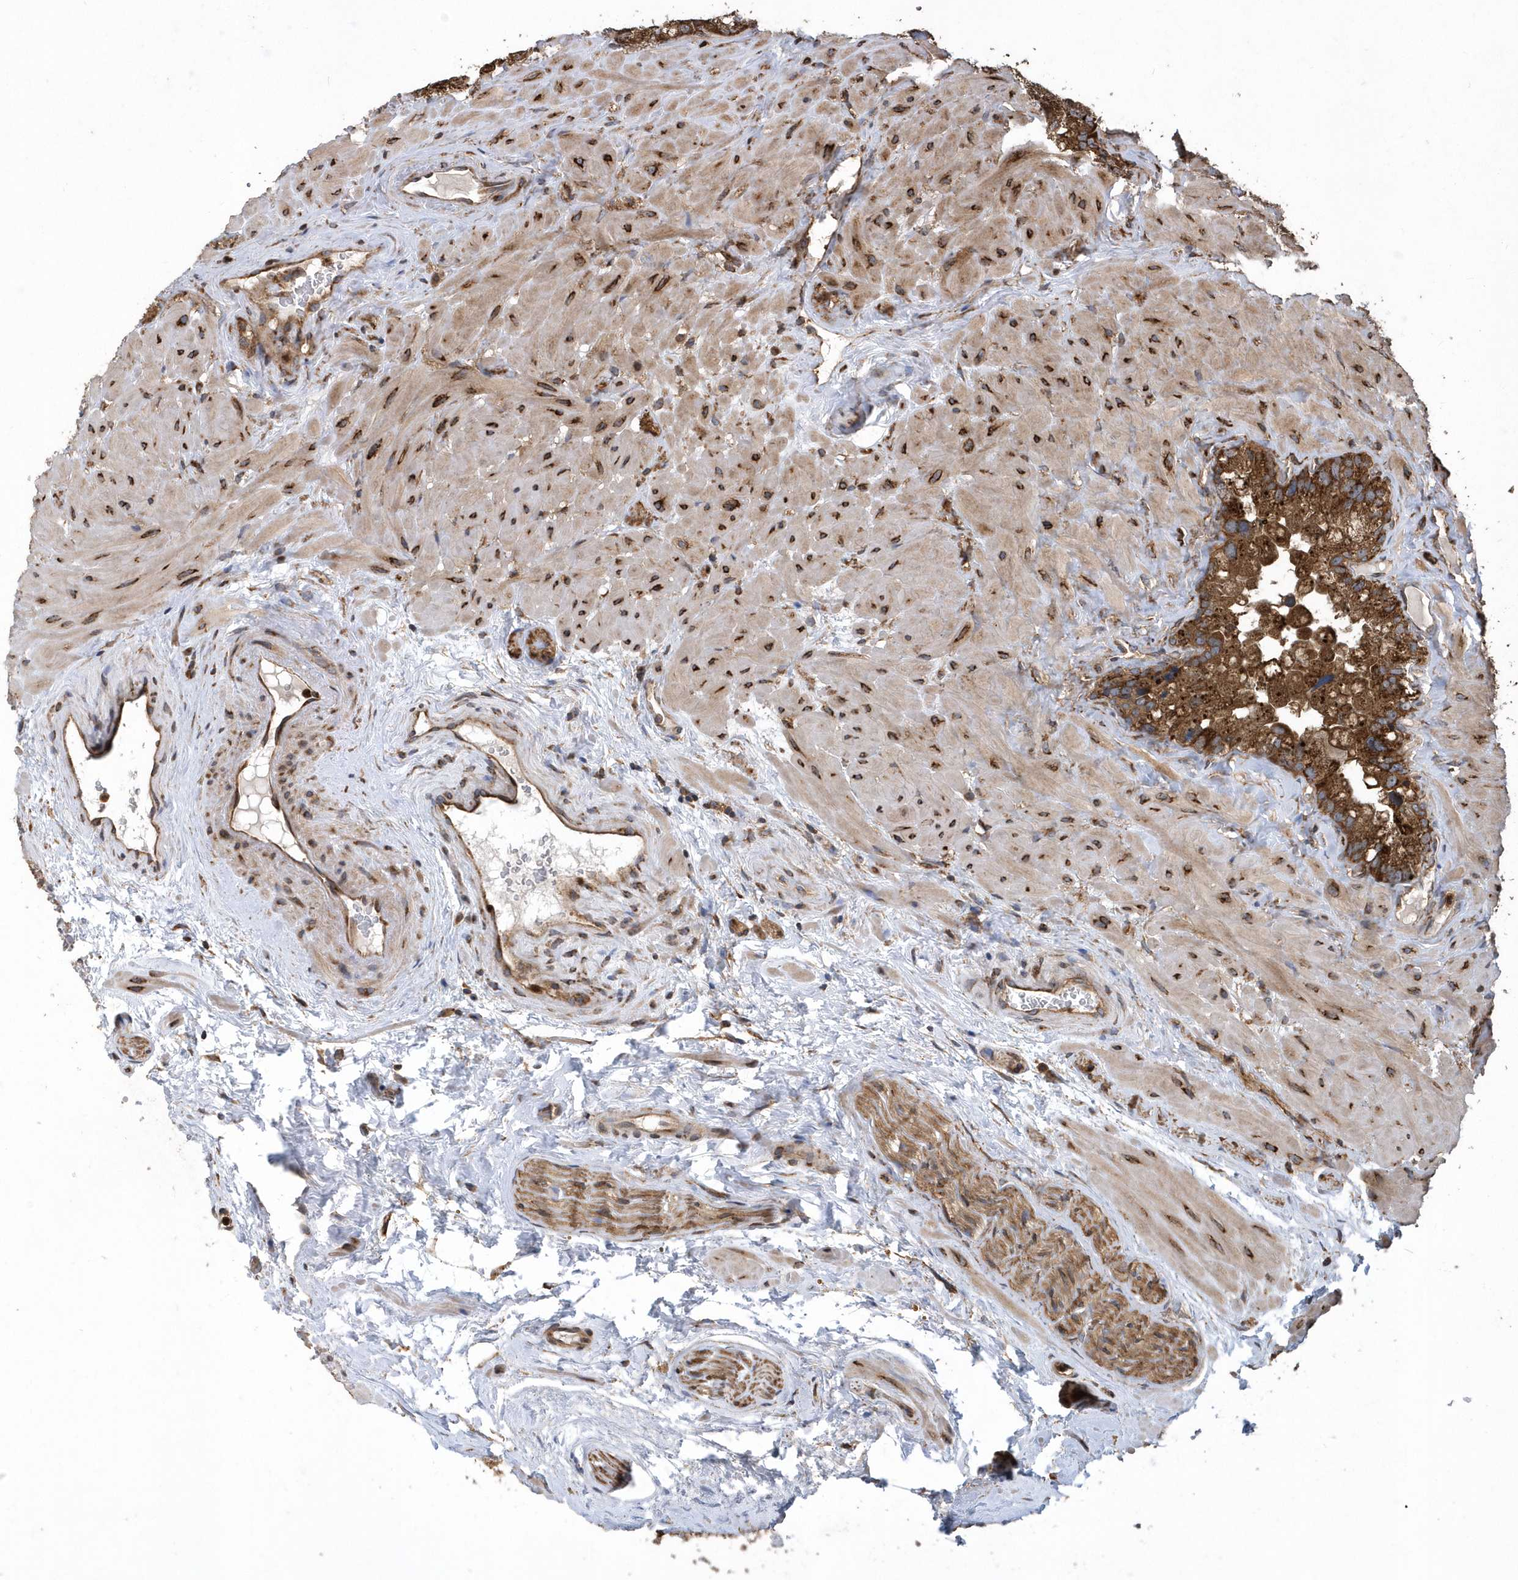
{"staining": {"intensity": "moderate", "quantity": ">75%", "location": "cytoplasmic/membranous"}, "tissue": "seminal vesicle", "cell_type": "Glandular cells", "image_type": "normal", "snomed": [{"axis": "morphology", "description": "Normal tissue, NOS"}, {"axis": "topography", "description": "Prostate"}, {"axis": "topography", "description": "Seminal veicle"}], "caption": "Seminal vesicle stained with immunohistochemistry demonstrates moderate cytoplasmic/membranous positivity in approximately >75% of glandular cells.", "gene": "WASHC5", "patient": {"sex": "male", "age": 68}}